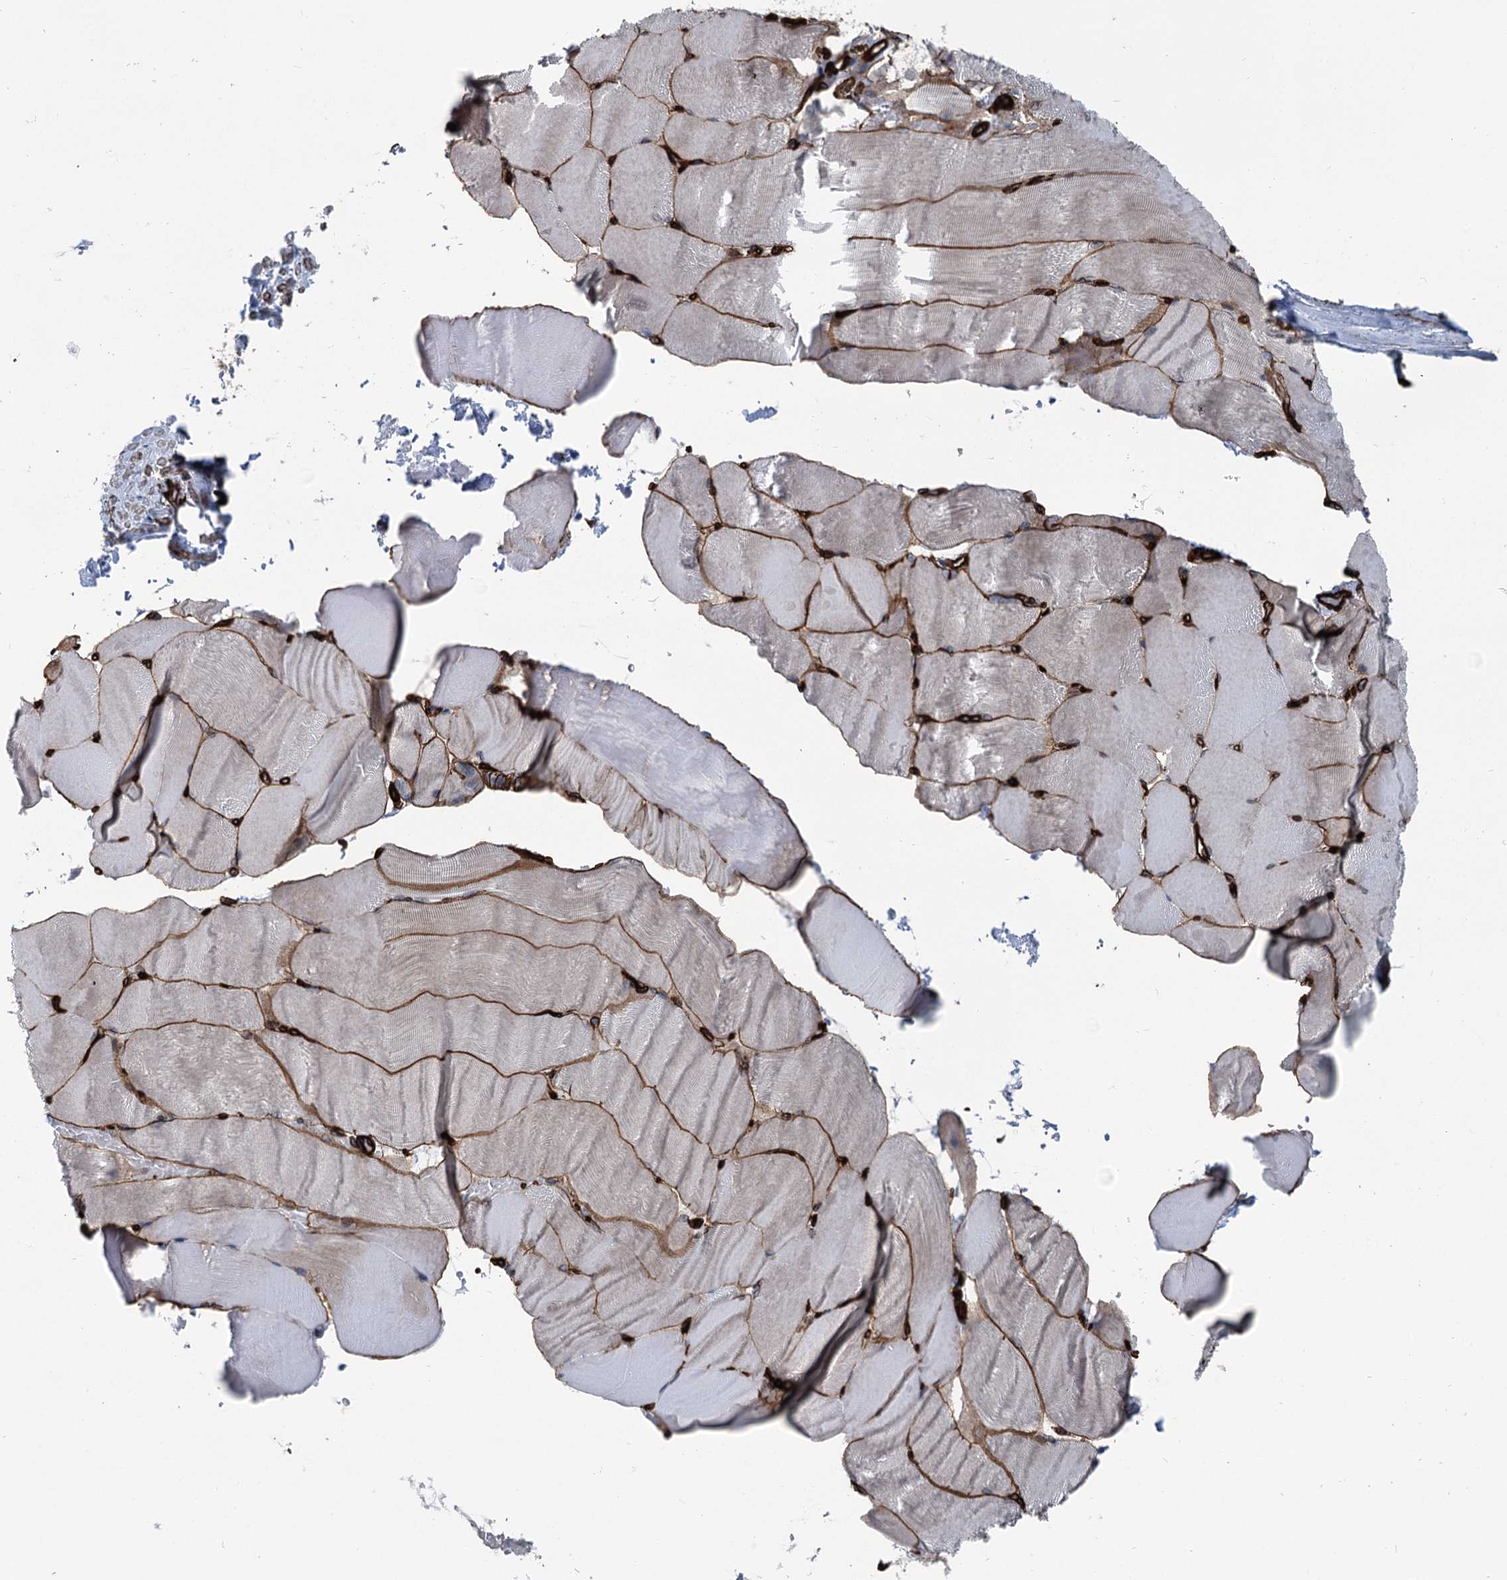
{"staining": {"intensity": "strong", "quantity": ">75%", "location": "cytoplasmic/membranous"}, "tissue": "skeletal muscle", "cell_type": "Myocytes", "image_type": "normal", "snomed": [{"axis": "morphology", "description": "Normal tissue, NOS"}, {"axis": "topography", "description": "Skeletal muscle"}, {"axis": "topography", "description": "Parathyroid gland"}], "caption": "This histopathology image shows normal skeletal muscle stained with immunohistochemistry (IHC) to label a protein in brown. The cytoplasmic/membranous of myocytes show strong positivity for the protein. Nuclei are counter-stained blue.", "gene": "IQSEC1", "patient": {"sex": "female", "age": 37}}